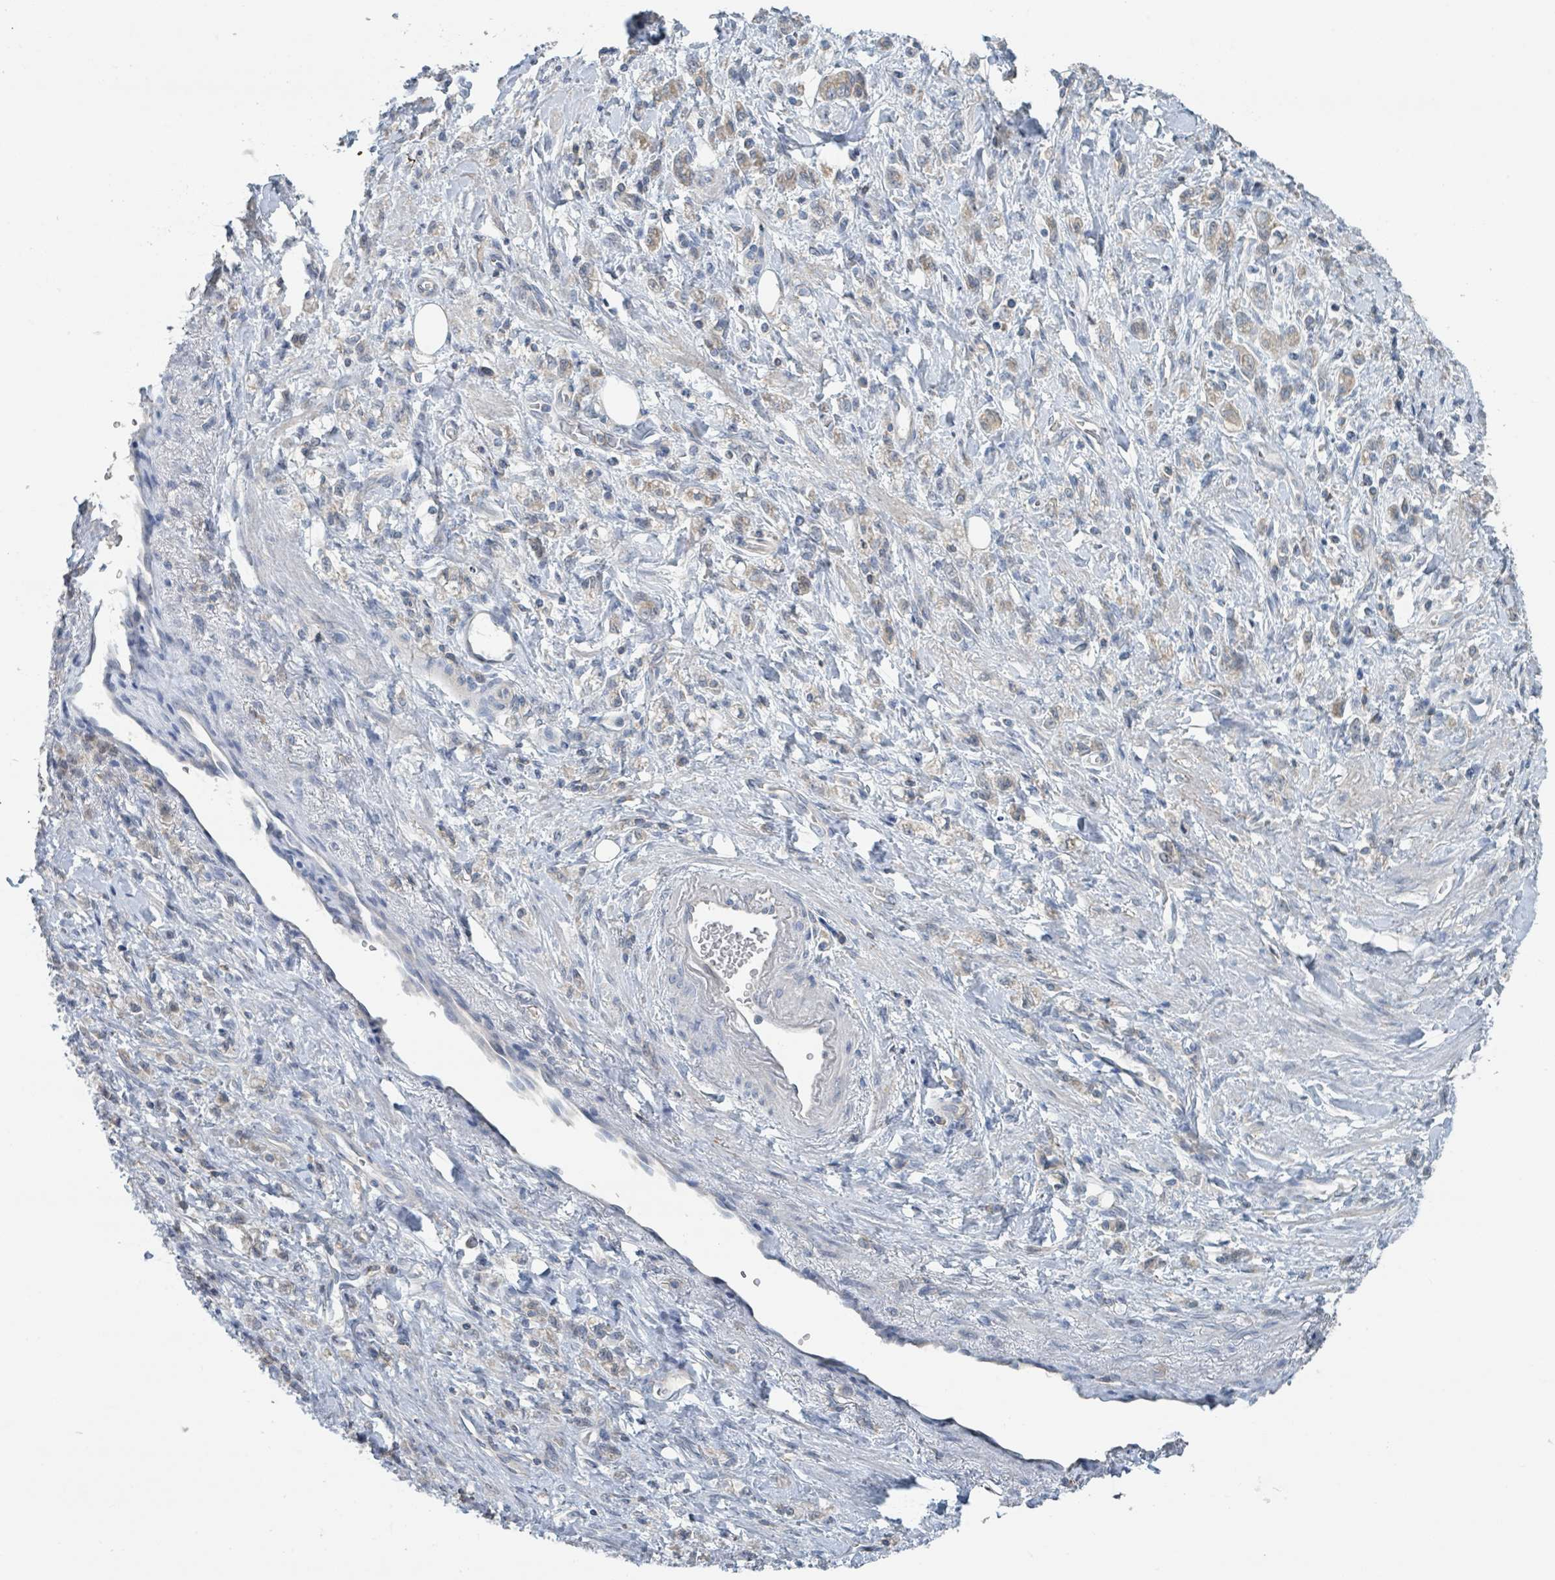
{"staining": {"intensity": "negative", "quantity": "none", "location": "none"}, "tissue": "stomach cancer", "cell_type": "Tumor cells", "image_type": "cancer", "snomed": [{"axis": "morphology", "description": "Adenocarcinoma, NOS"}, {"axis": "topography", "description": "Stomach"}], "caption": "Immunohistochemical staining of human stomach cancer (adenocarcinoma) demonstrates no significant positivity in tumor cells.", "gene": "LRRC42", "patient": {"sex": "male", "age": 77}}